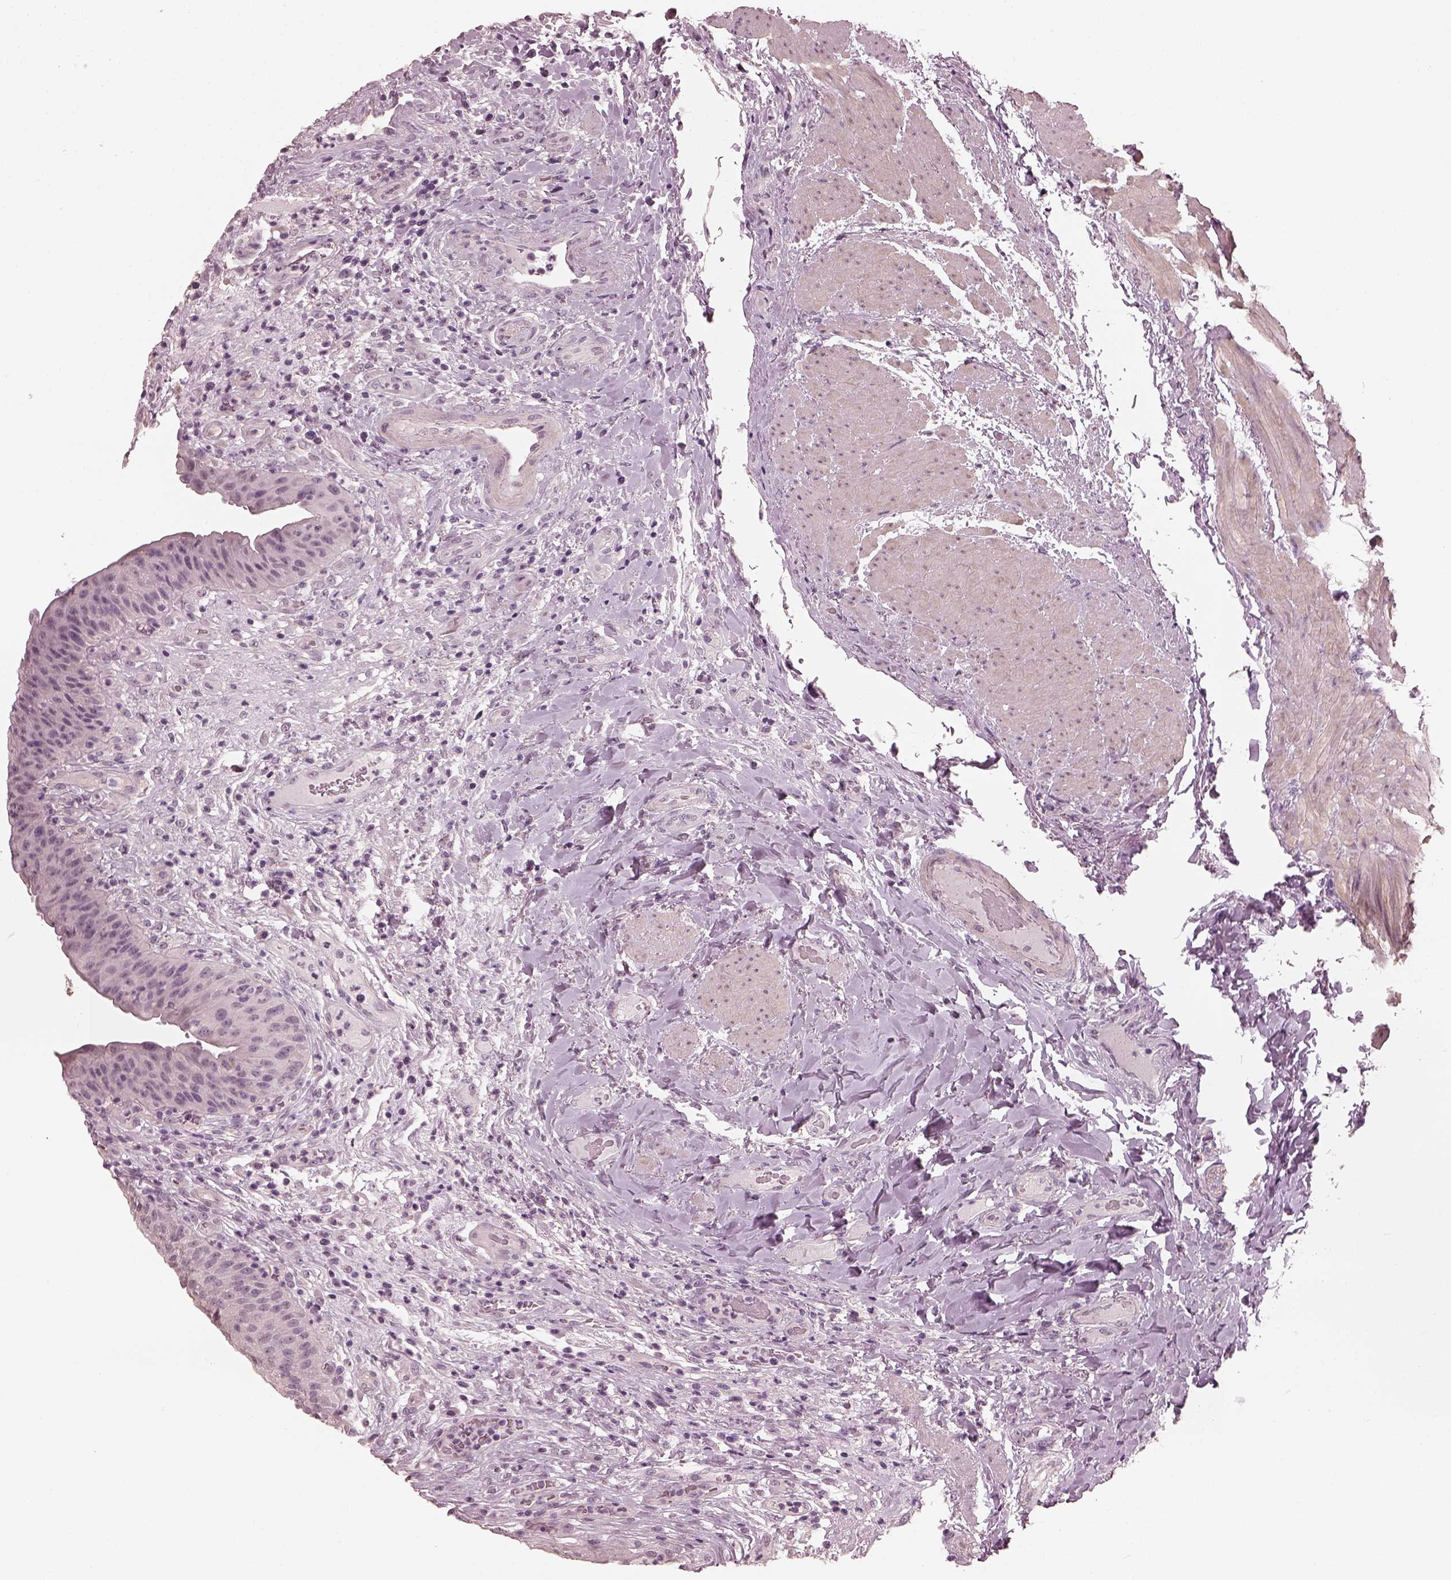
{"staining": {"intensity": "negative", "quantity": "none", "location": "none"}, "tissue": "urinary bladder", "cell_type": "Urothelial cells", "image_type": "normal", "snomed": [{"axis": "morphology", "description": "Normal tissue, NOS"}, {"axis": "topography", "description": "Urinary bladder"}], "caption": "High magnification brightfield microscopy of benign urinary bladder stained with DAB (brown) and counterstained with hematoxylin (blue): urothelial cells show no significant positivity.", "gene": "OPTC", "patient": {"sex": "male", "age": 66}}